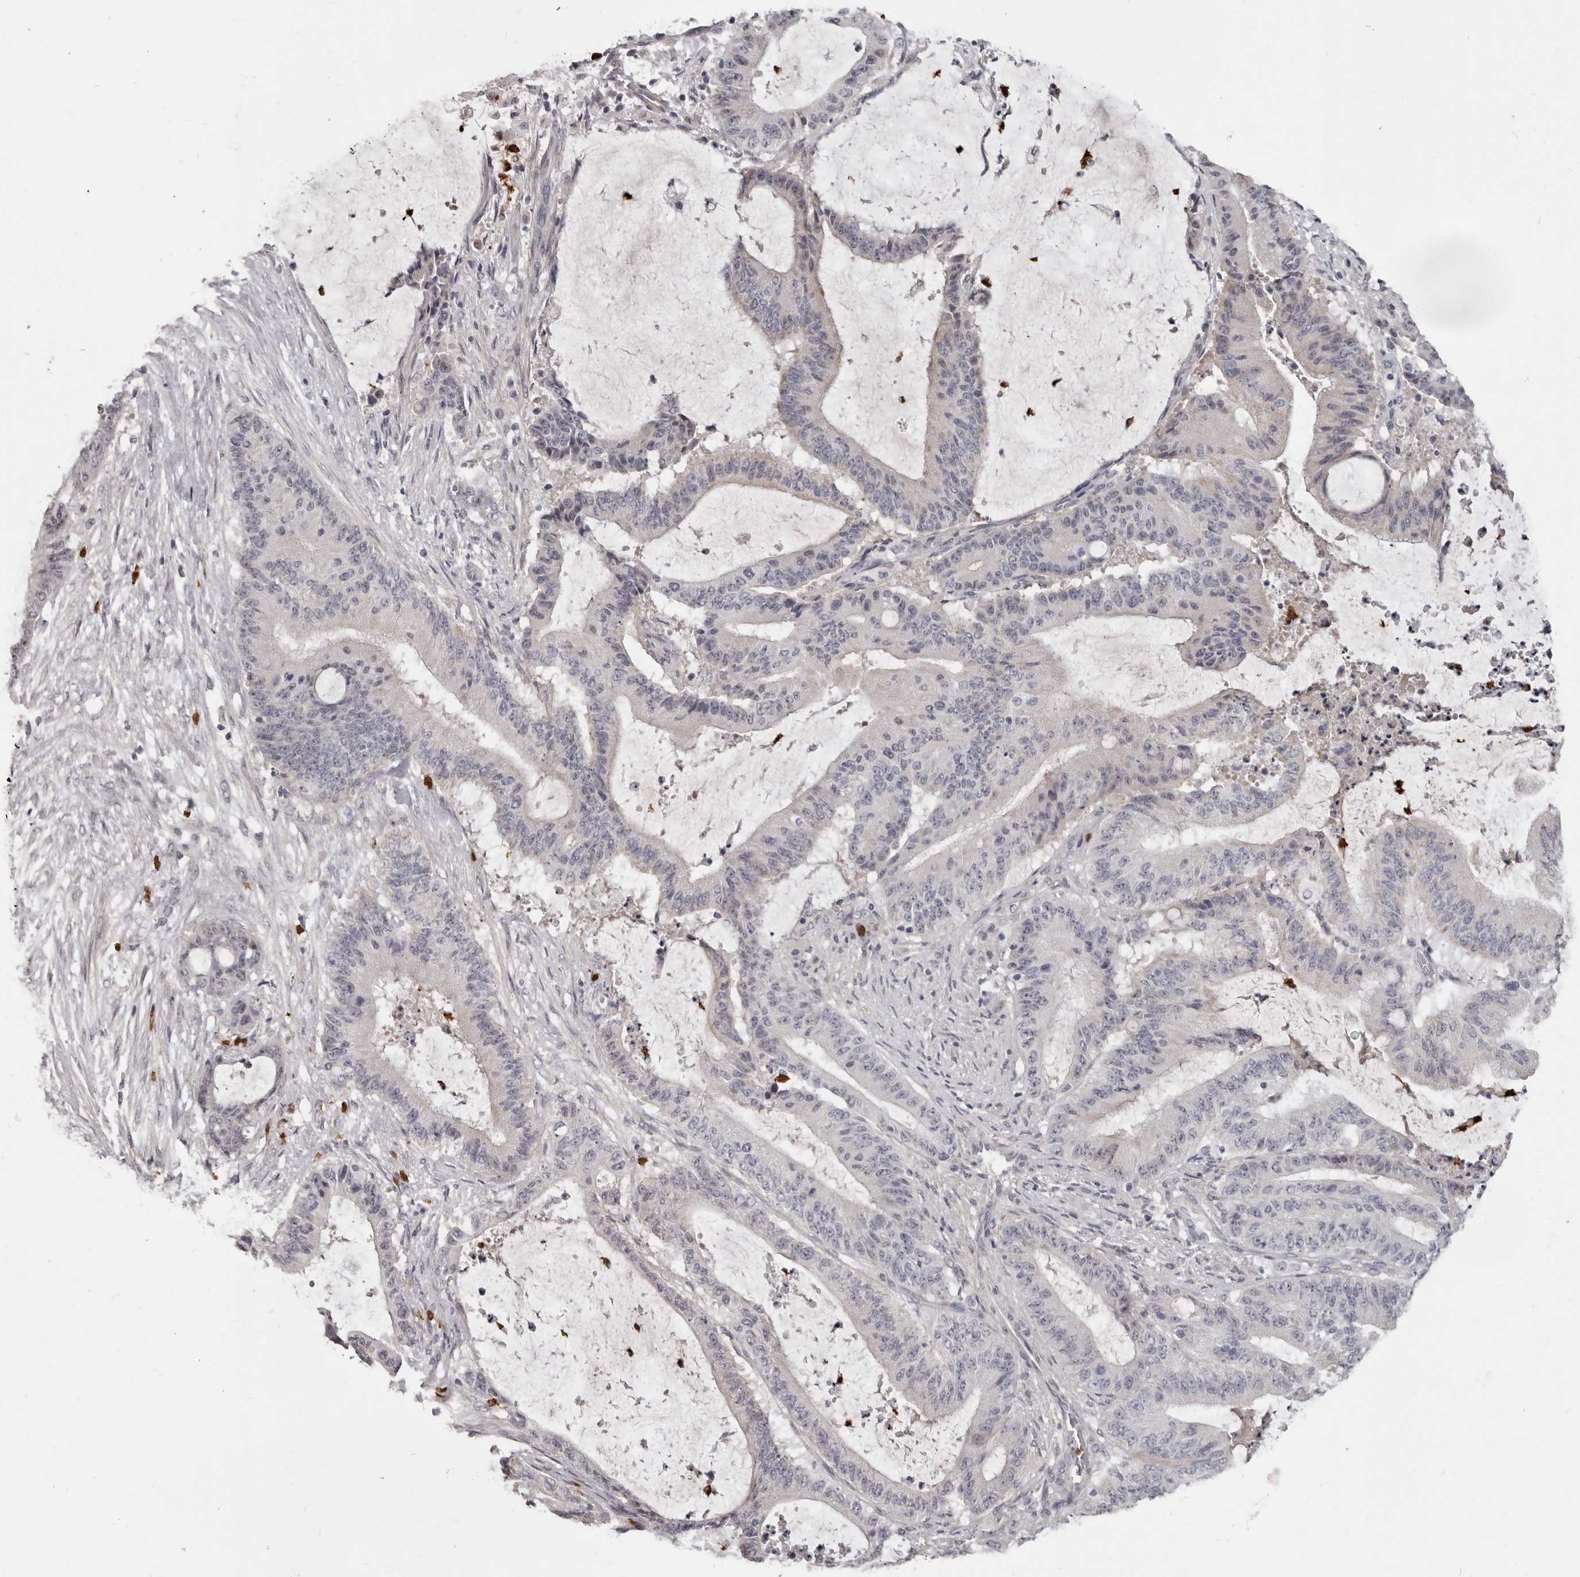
{"staining": {"intensity": "negative", "quantity": "none", "location": "none"}, "tissue": "liver cancer", "cell_type": "Tumor cells", "image_type": "cancer", "snomed": [{"axis": "morphology", "description": "Normal tissue, NOS"}, {"axis": "morphology", "description": "Cholangiocarcinoma"}, {"axis": "topography", "description": "Liver"}, {"axis": "topography", "description": "Peripheral nerve tissue"}], "caption": "Liver cancer was stained to show a protein in brown. There is no significant expression in tumor cells.", "gene": "GPR157", "patient": {"sex": "female", "age": 73}}